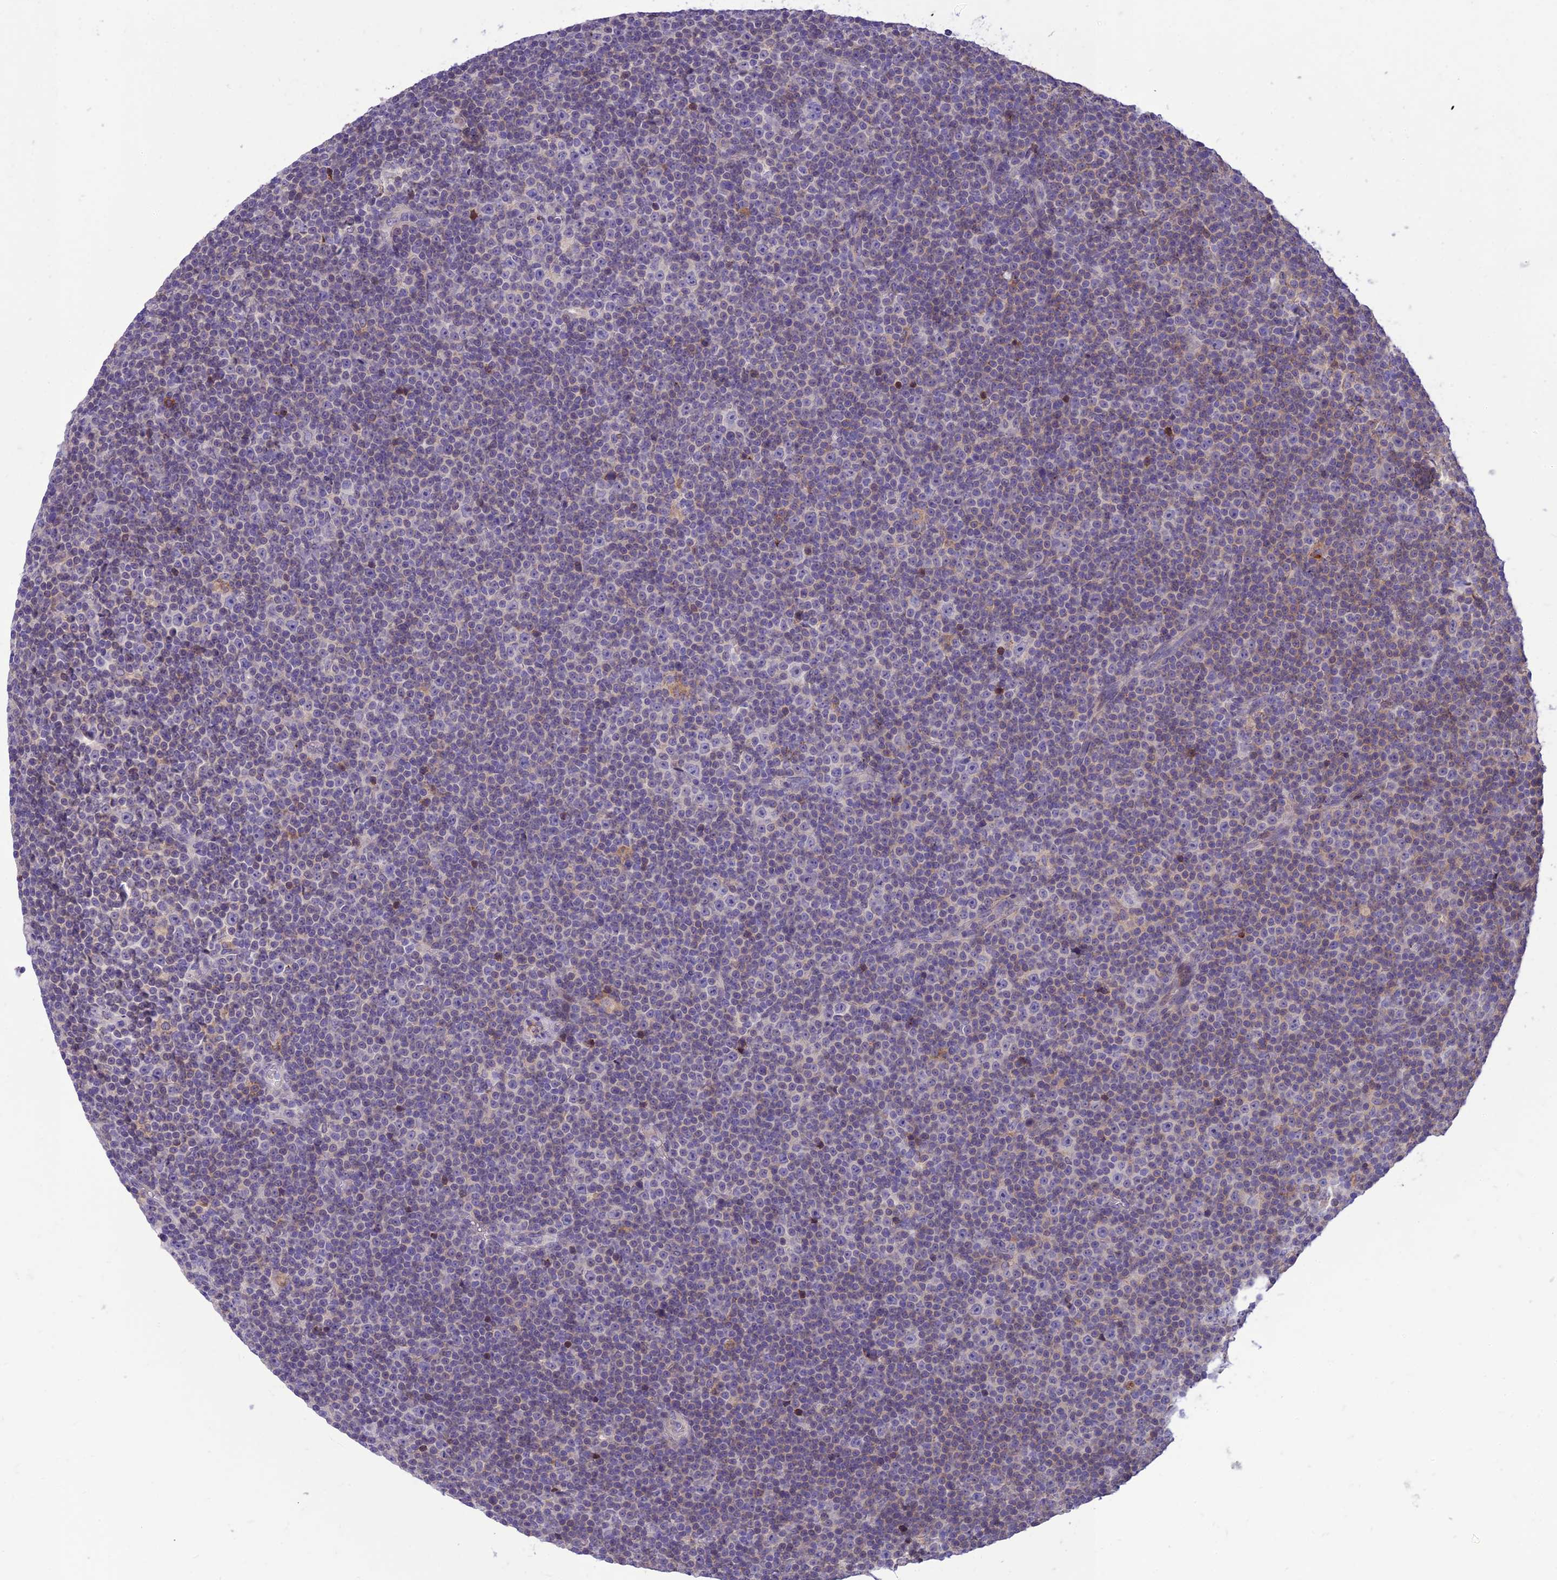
{"staining": {"intensity": "weak", "quantity": "25%-75%", "location": "cytoplasmic/membranous"}, "tissue": "lymphoma", "cell_type": "Tumor cells", "image_type": "cancer", "snomed": [{"axis": "morphology", "description": "Malignant lymphoma, non-Hodgkin's type, Low grade"}, {"axis": "topography", "description": "Lymph node"}], "caption": "A micrograph of human malignant lymphoma, non-Hodgkin's type (low-grade) stained for a protein reveals weak cytoplasmic/membranous brown staining in tumor cells.", "gene": "ITGAE", "patient": {"sex": "female", "age": 67}}